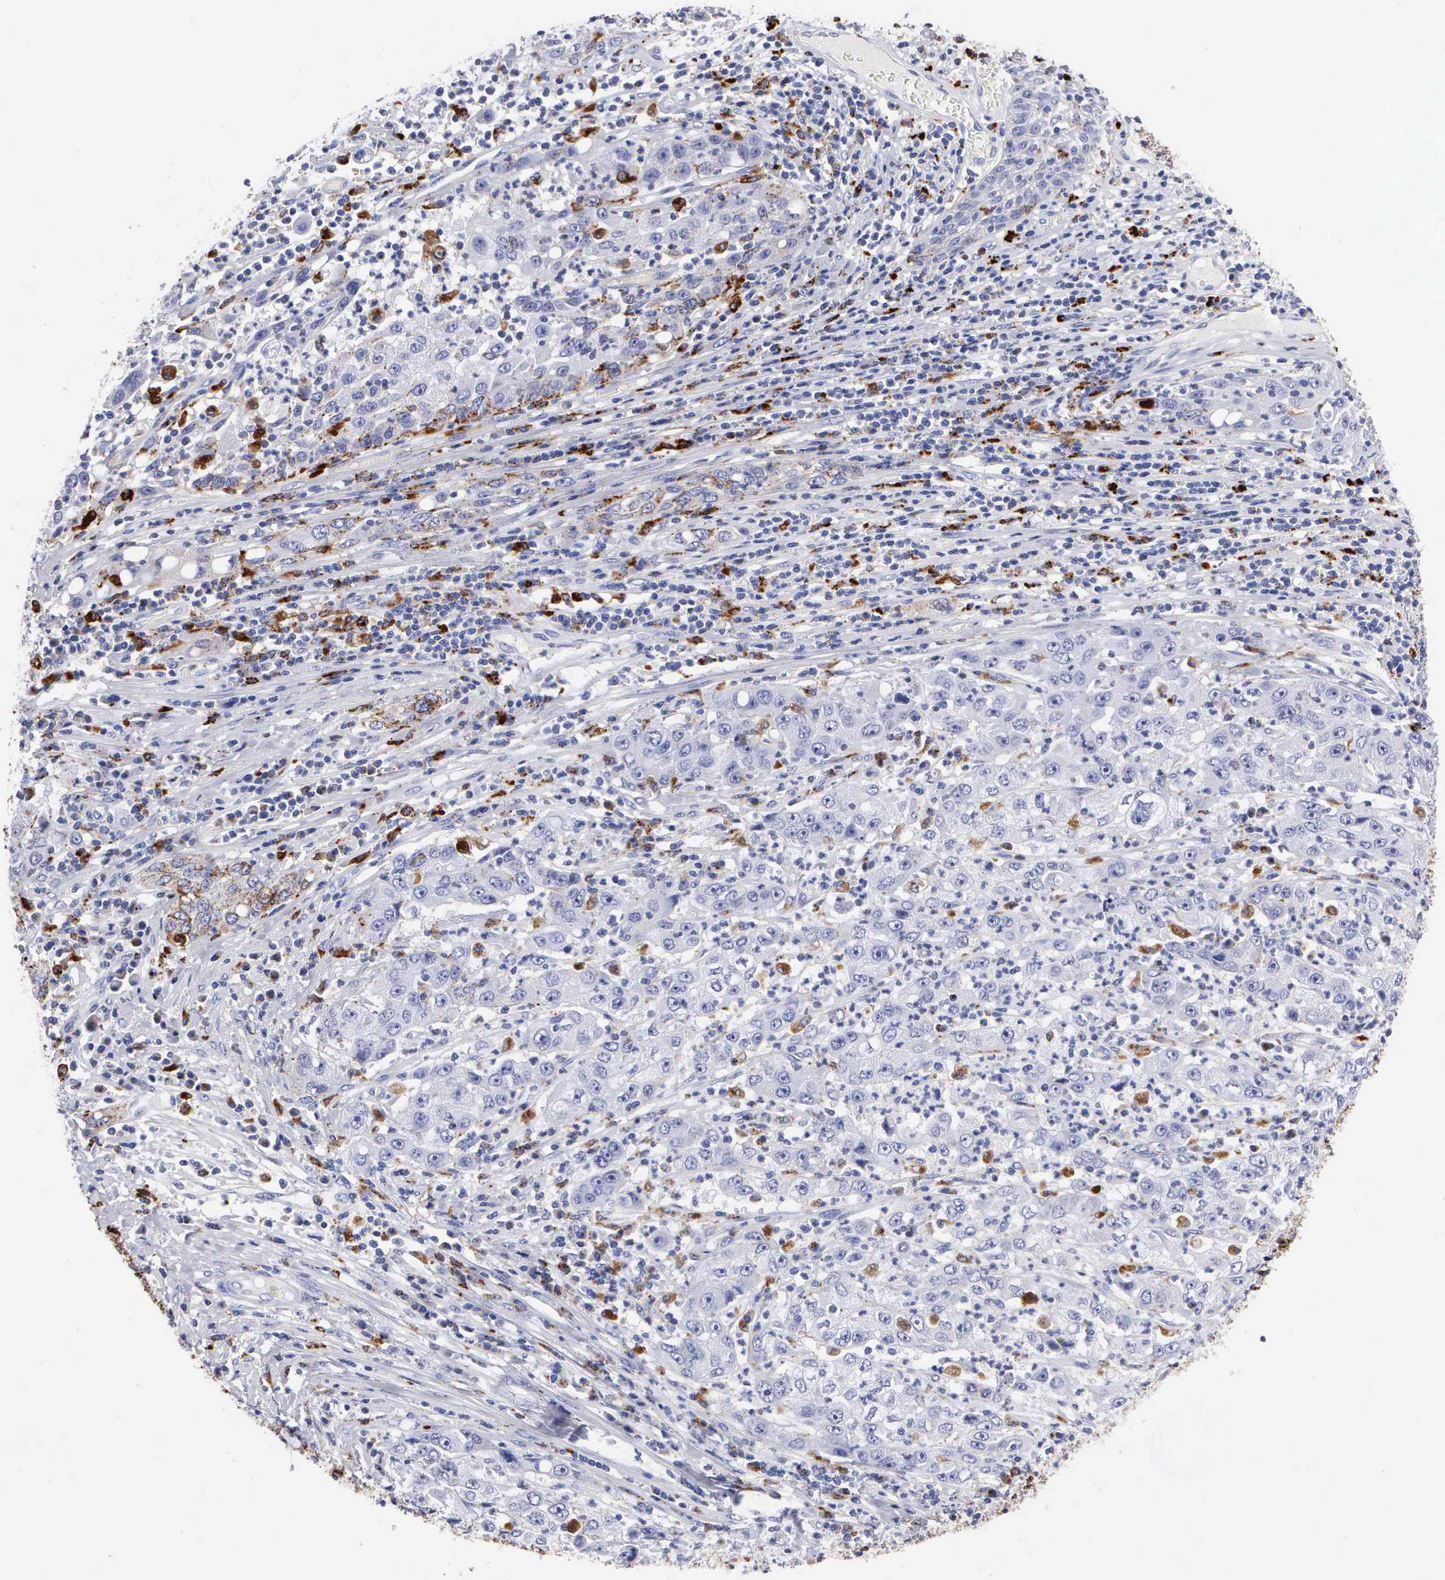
{"staining": {"intensity": "moderate", "quantity": "<25%", "location": "cytoplasmic/membranous"}, "tissue": "cervical cancer", "cell_type": "Tumor cells", "image_type": "cancer", "snomed": [{"axis": "morphology", "description": "Squamous cell carcinoma, NOS"}, {"axis": "topography", "description": "Cervix"}], "caption": "Cervical cancer tissue displays moderate cytoplasmic/membranous expression in approximately <25% of tumor cells", "gene": "CTSH", "patient": {"sex": "female", "age": 36}}